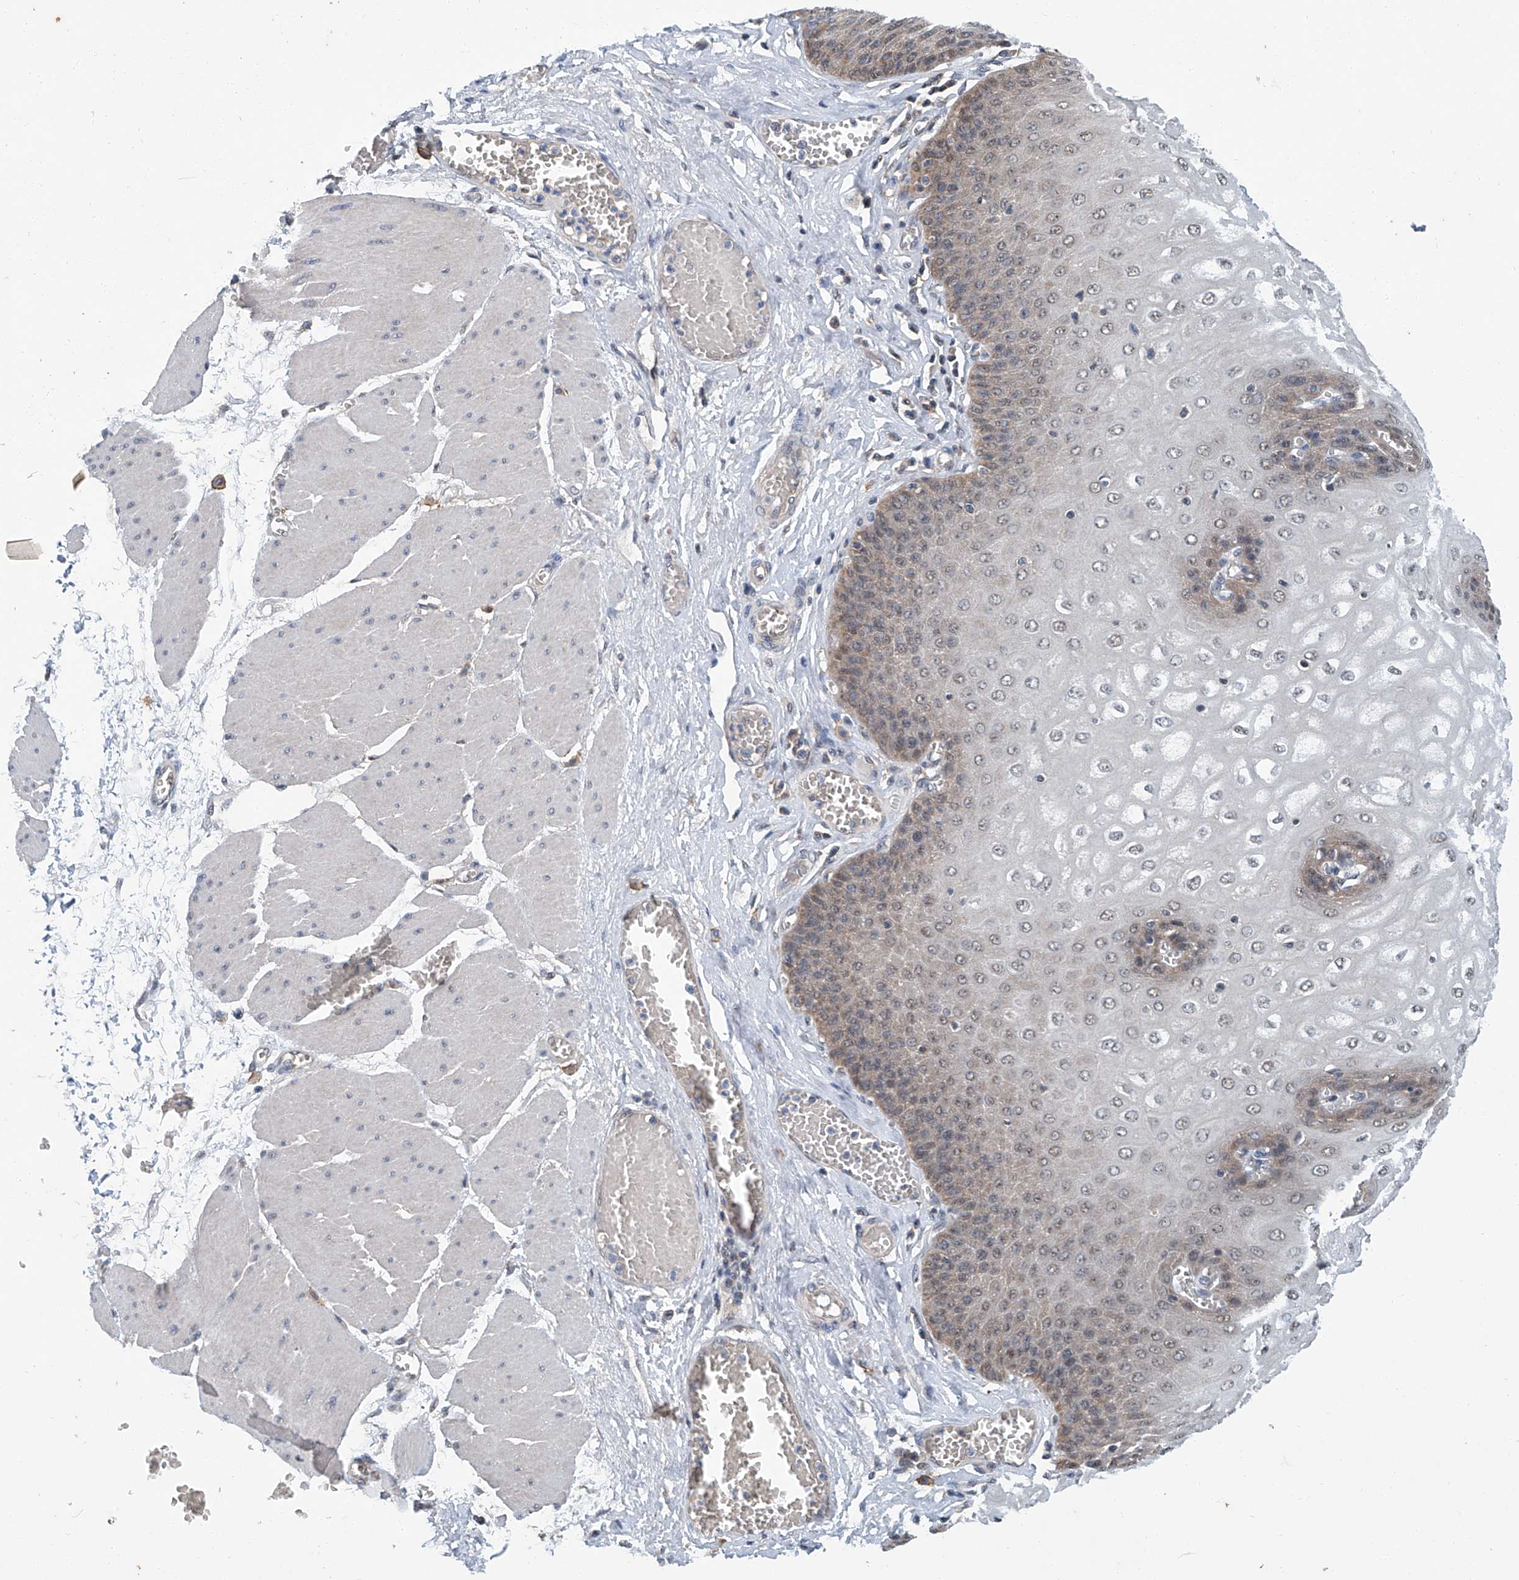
{"staining": {"intensity": "weak", "quantity": "25%-75%", "location": "cytoplasmic/membranous"}, "tissue": "esophagus", "cell_type": "Squamous epithelial cells", "image_type": "normal", "snomed": [{"axis": "morphology", "description": "Normal tissue, NOS"}, {"axis": "topography", "description": "Esophagus"}], "caption": "Protein staining displays weak cytoplasmic/membranous positivity in about 25%-75% of squamous epithelial cells in normal esophagus.", "gene": "CLK1", "patient": {"sex": "male", "age": 60}}